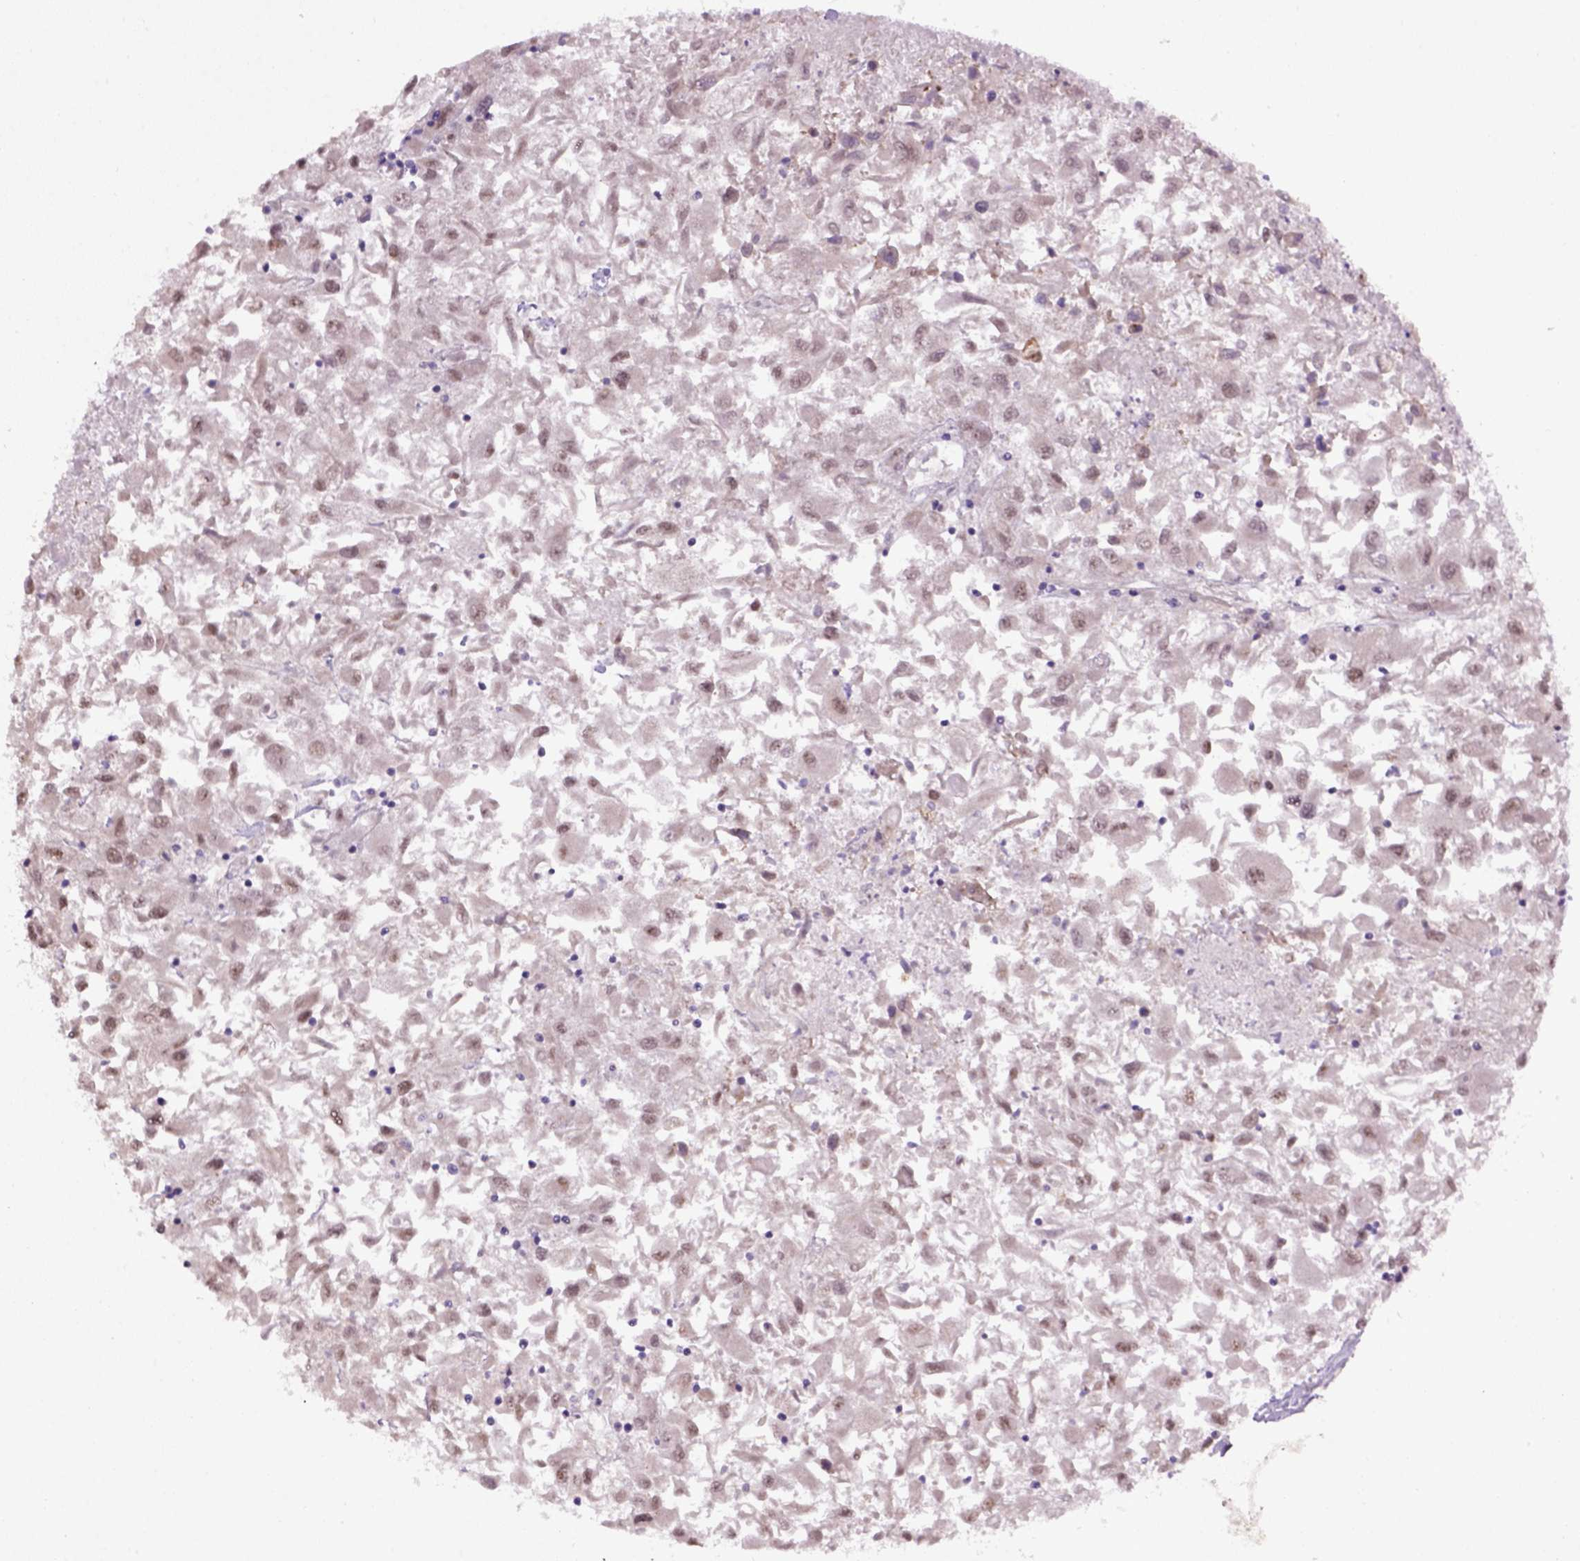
{"staining": {"intensity": "weak", "quantity": ">75%", "location": "nuclear"}, "tissue": "renal cancer", "cell_type": "Tumor cells", "image_type": "cancer", "snomed": [{"axis": "morphology", "description": "Adenocarcinoma, NOS"}, {"axis": "topography", "description": "Kidney"}], "caption": "This is a histology image of immunohistochemistry staining of adenocarcinoma (renal), which shows weak expression in the nuclear of tumor cells.", "gene": "RAB43", "patient": {"sex": "female", "age": 76}}